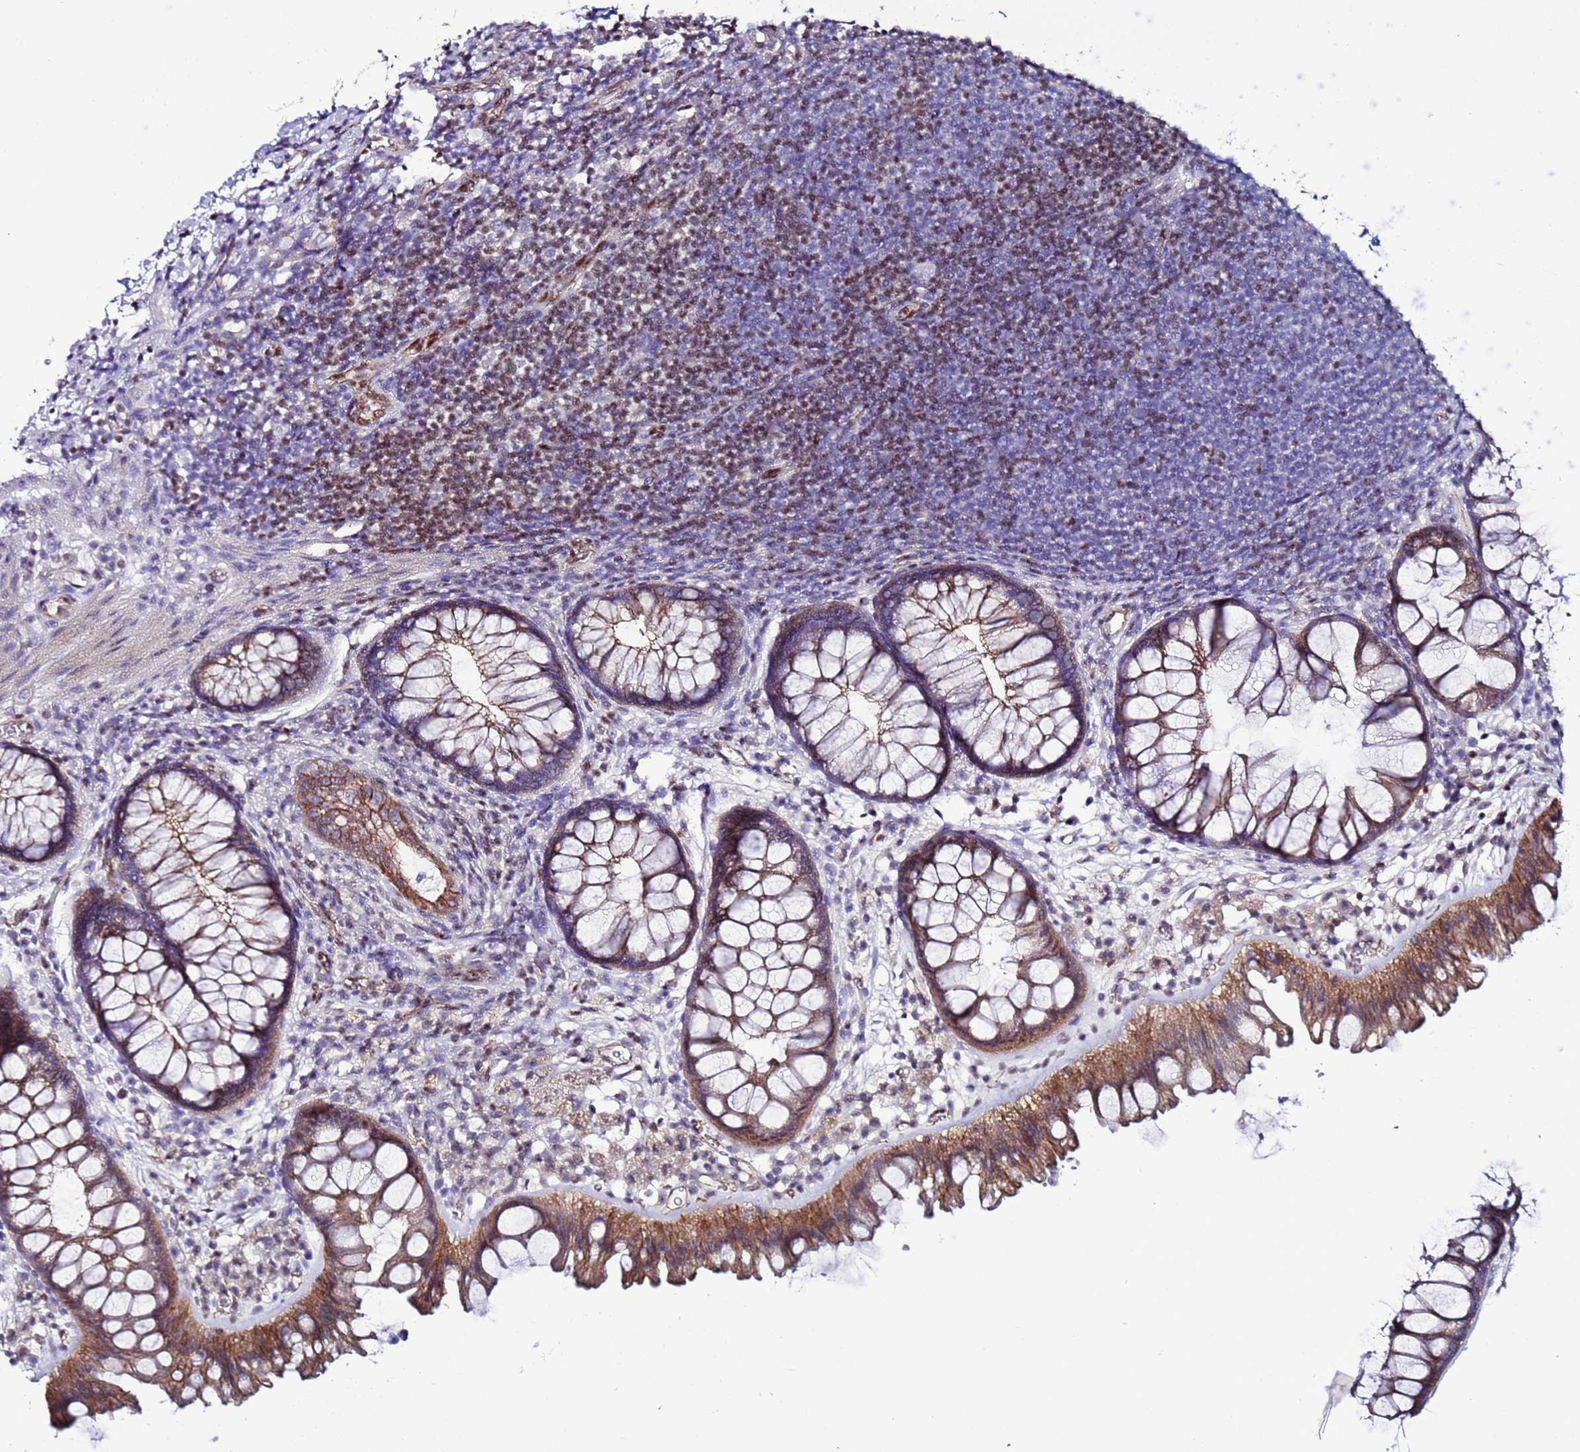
{"staining": {"intensity": "weak", "quantity": ">75%", "location": "cytoplasmic/membranous"}, "tissue": "colon", "cell_type": "Endothelial cells", "image_type": "normal", "snomed": [{"axis": "morphology", "description": "Normal tissue, NOS"}, {"axis": "topography", "description": "Colon"}], "caption": "Immunohistochemistry (DAB) staining of normal colon demonstrates weak cytoplasmic/membranous protein staining in approximately >75% of endothelial cells. The protein of interest is stained brown, and the nuclei are stained in blue (DAB IHC with brightfield microscopy, high magnification).", "gene": "TENM3", "patient": {"sex": "female", "age": 62}}